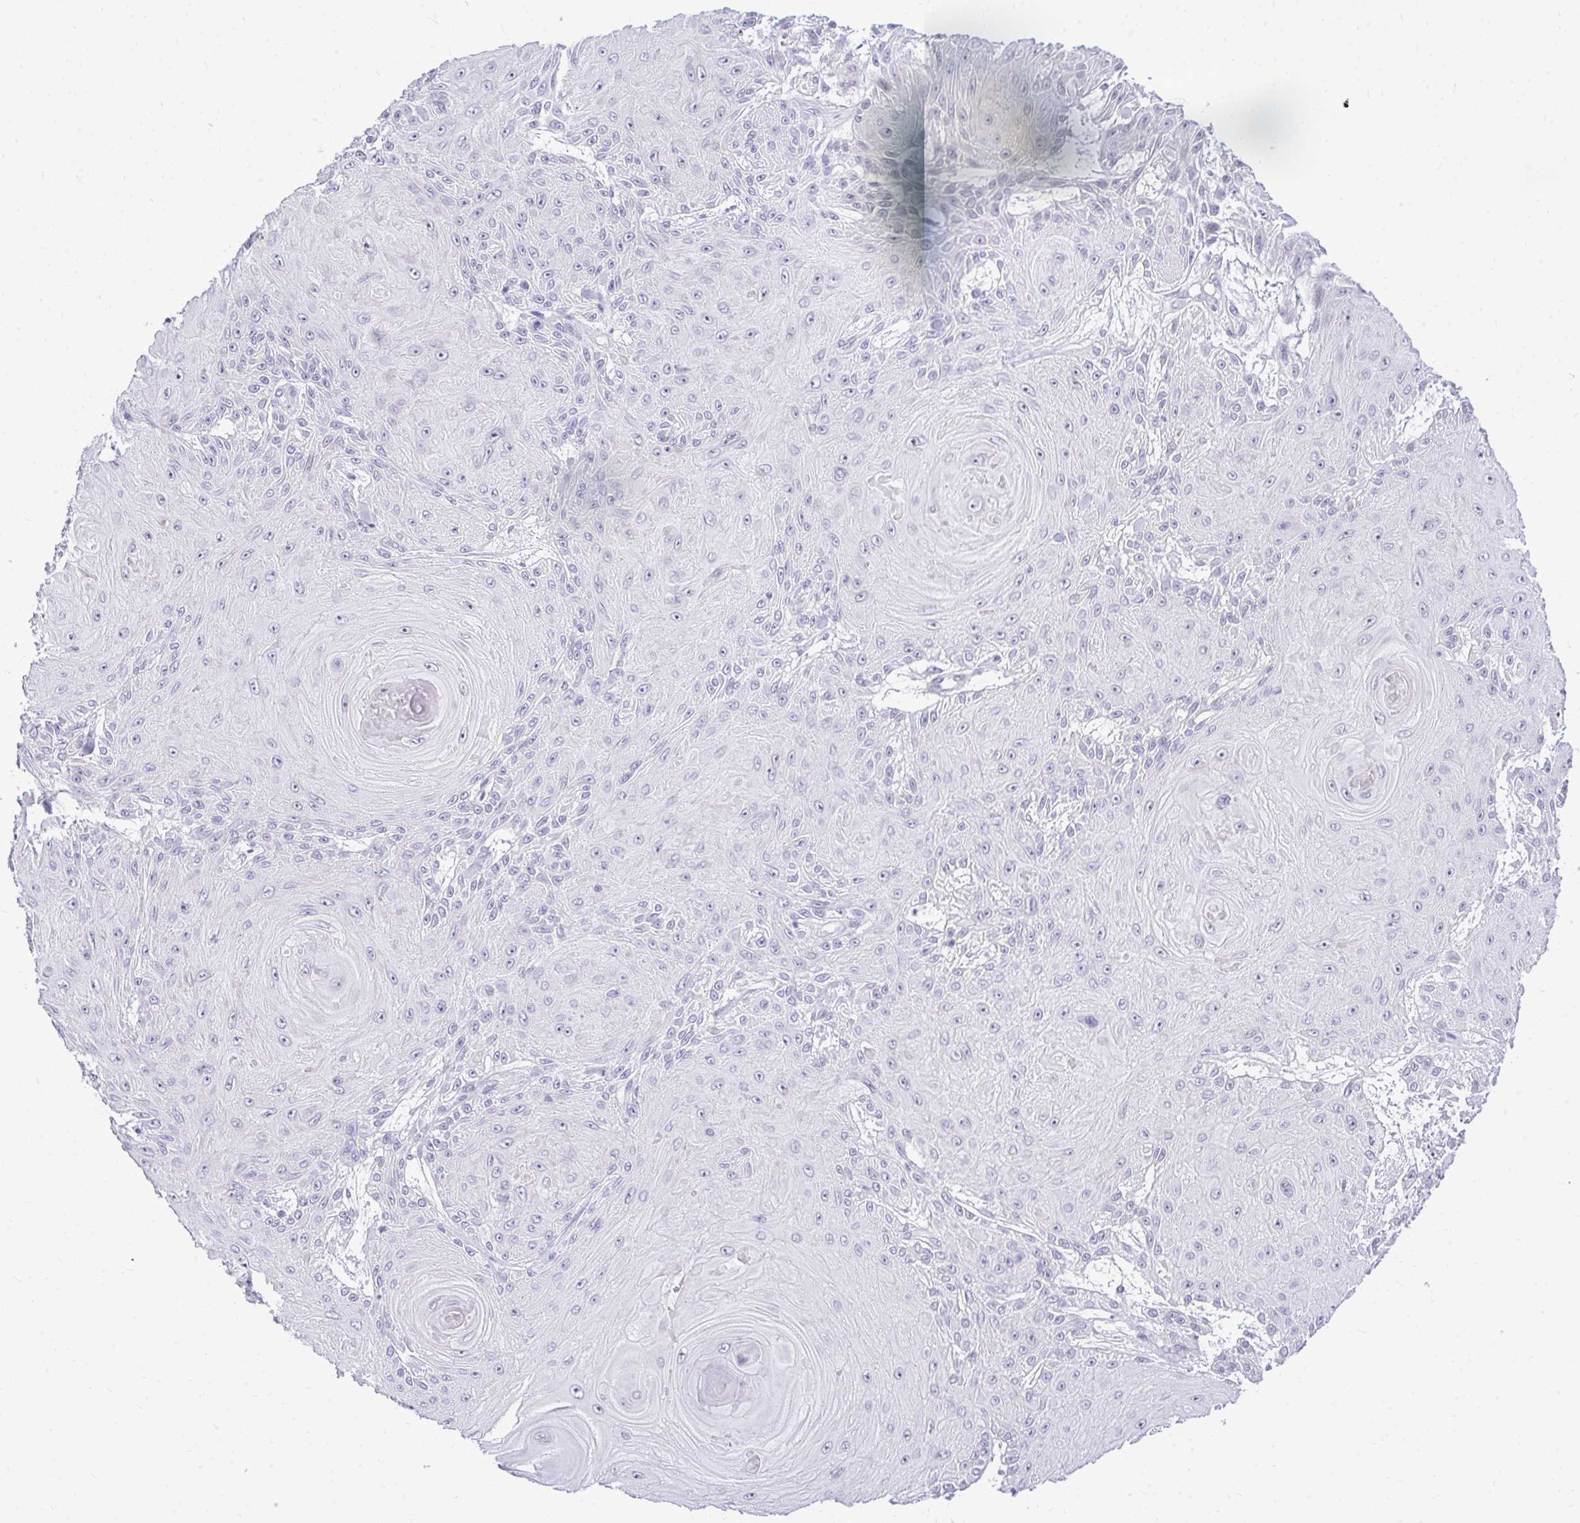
{"staining": {"intensity": "negative", "quantity": "none", "location": "none"}, "tissue": "skin cancer", "cell_type": "Tumor cells", "image_type": "cancer", "snomed": [{"axis": "morphology", "description": "Squamous cell carcinoma, NOS"}, {"axis": "topography", "description": "Skin"}], "caption": "This is an immunohistochemistry (IHC) photomicrograph of skin cancer. There is no positivity in tumor cells.", "gene": "EID3", "patient": {"sex": "male", "age": 88}}